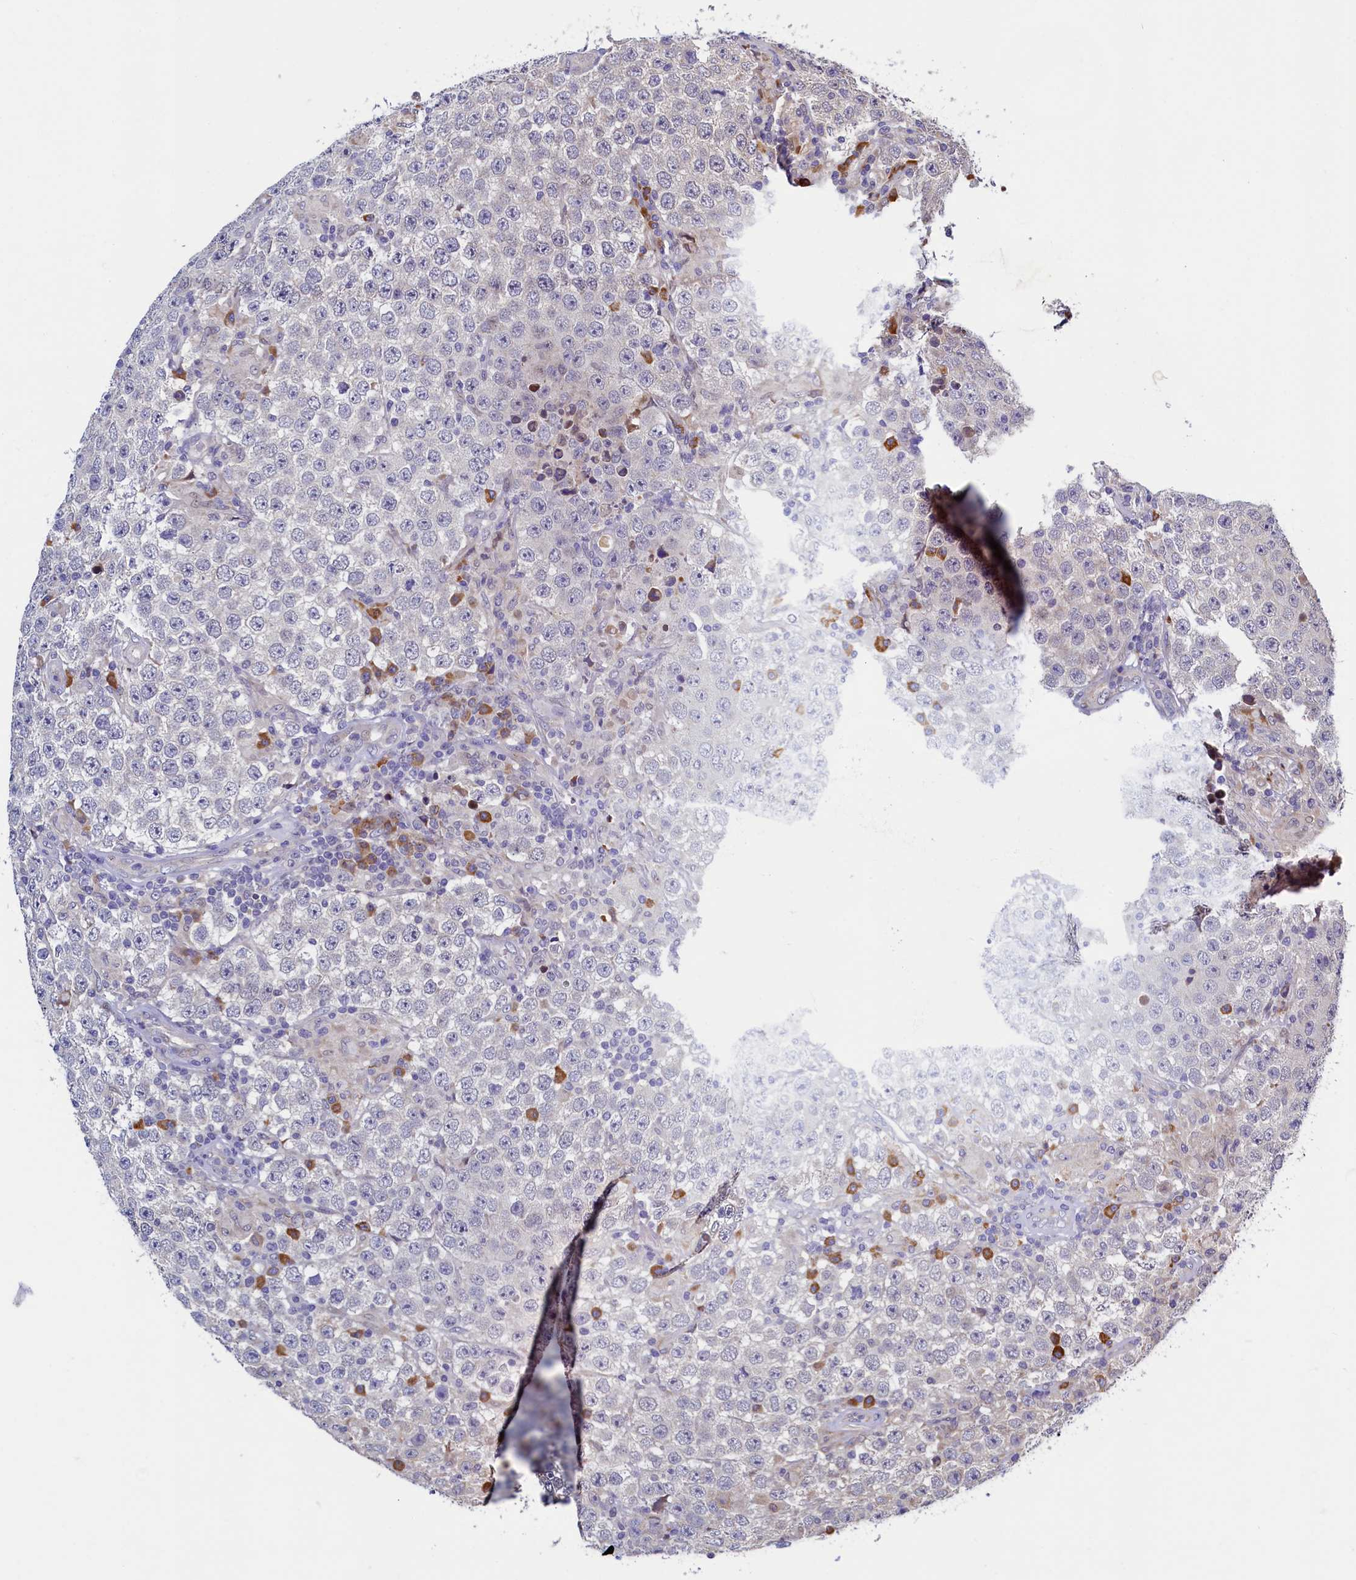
{"staining": {"intensity": "negative", "quantity": "none", "location": "none"}, "tissue": "testis cancer", "cell_type": "Tumor cells", "image_type": "cancer", "snomed": [{"axis": "morphology", "description": "Normal tissue, NOS"}, {"axis": "morphology", "description": "Urothelial carcinoma, High grade"}, {"axis": "morphology", "description": "Seminoma, NOS"}, {"axis": "morphology", "description": "Carcinoma, Embryonal, NOS"}, {"axis": "topography", "description": "Urinary bladder"}, {"axis": "topography", "description": "Testis"}], "caption": "DAB (3,3'-diaminobenzidine) immunohistochemical staining of testis cancer shows no significant positivity in tumor cells.", "gene": "SLC16A14", "patient": {"sex": "male", "age": 41}}